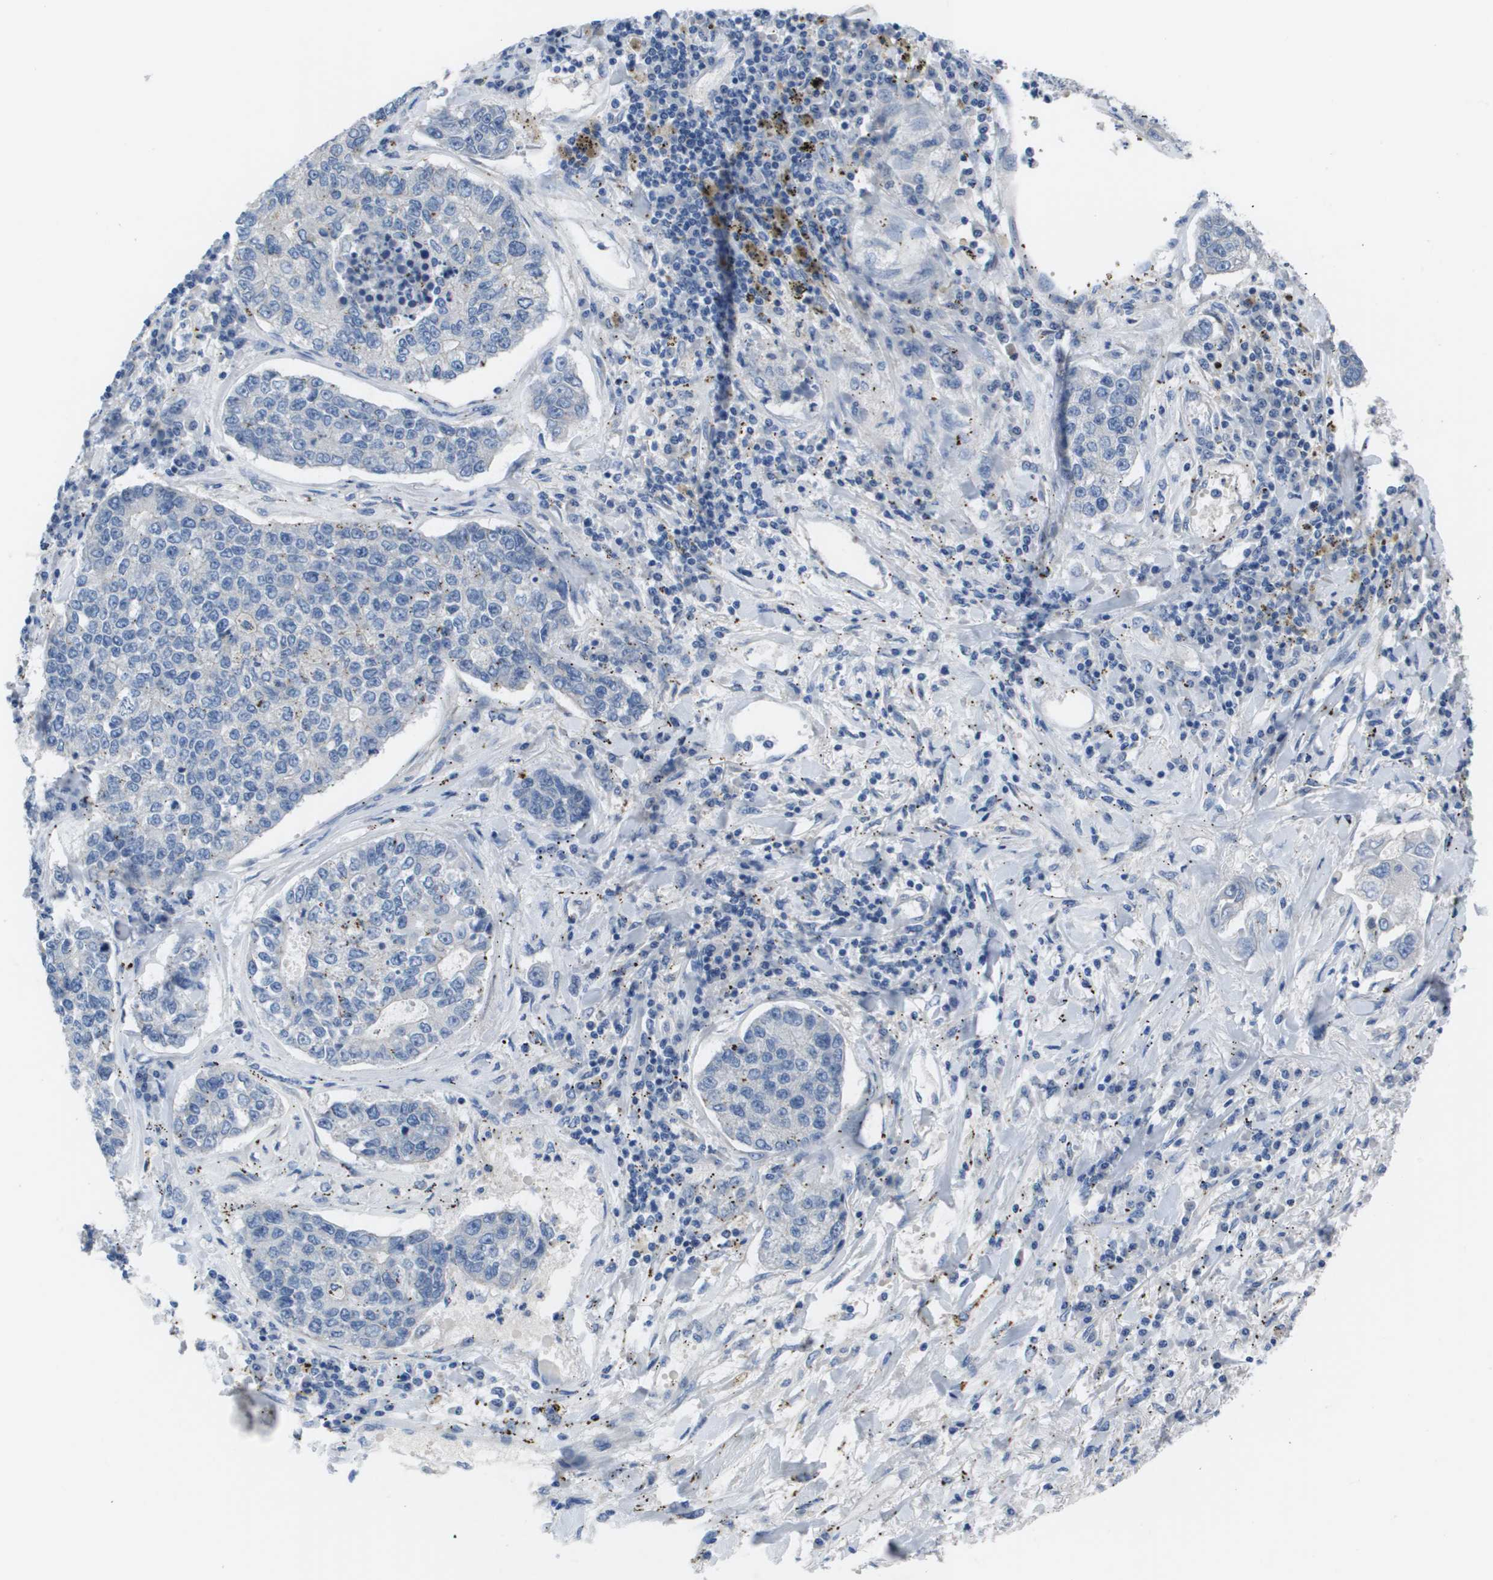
{"staining": {"intensity": "negative", "quantity": "none", "location": "none"}, "tissue": "lung cancer", "cell_type": "Tumor cells", "image_type": "cancer", "snomed": [{"axis": "morphology", "description": "Adenocarcinoma, NOS"}, {"axis": "topography", "description": "Lung"}], "caption": "The photomicrograph reveals no staining of tumor cells in lung adenocarcinoma.", "gene": "NCS1", "patient": {"sex": "male", "age": 49}}